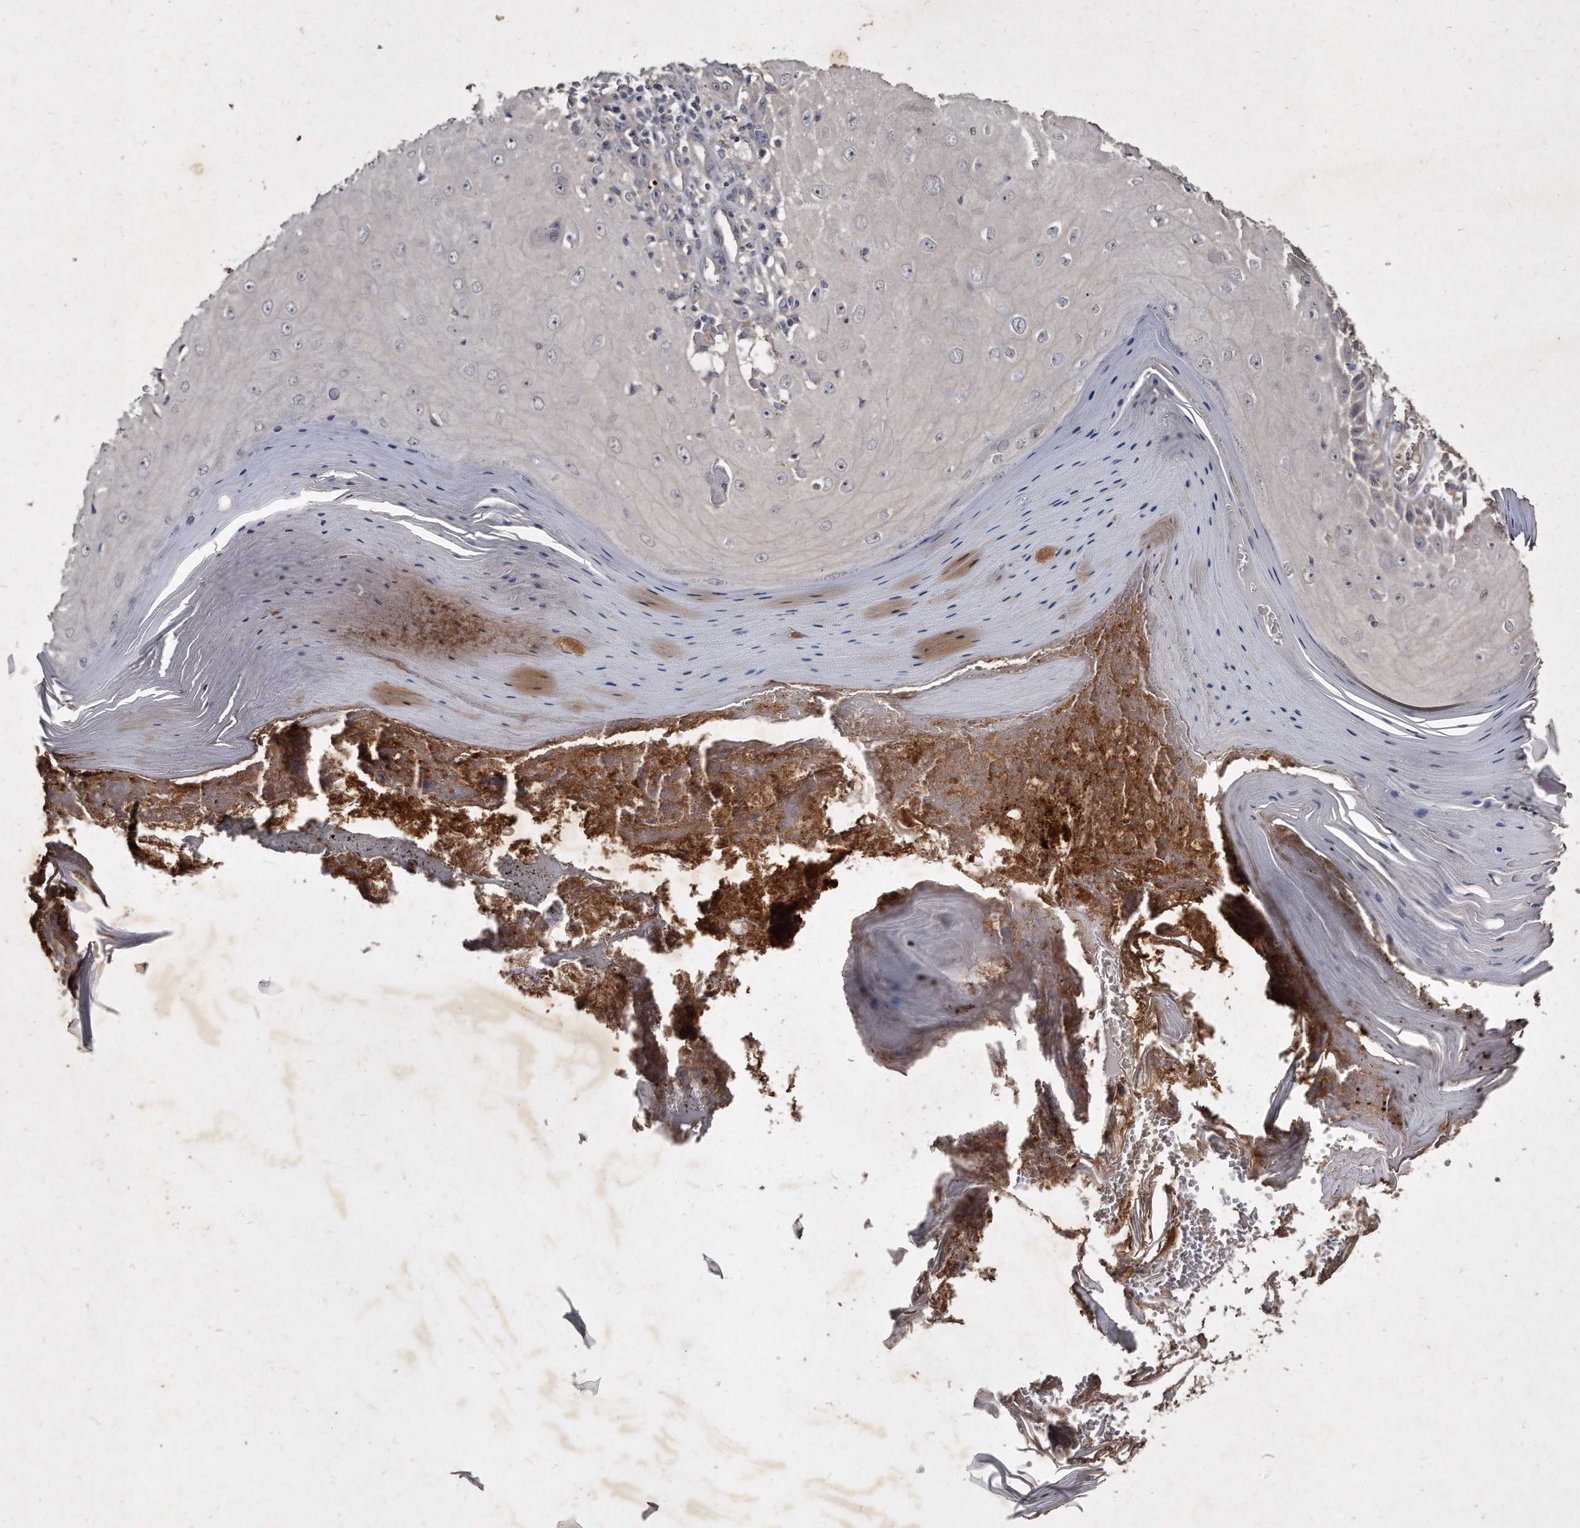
{"staining": {"intensity": "negative", "quantity": "none", "location": "none"}, "tissue": "skin cancer", "cell_type": "Tumor cells", "image_type": "cancer", "snomed": [{"axis": "morphology", "description": "Squamous cell carcinoma, NOS"}, {"axis": "topography", "description": "Skin"}], "caption": "Protein analysis of skin squamous cell carcinoma displays no significant positivity in tumor cells. (DAB immunohistochemistry visualized using brightfield microscopy, high magnification).", "gene": "KLHDC3", "patient": {"sex": "female", "age": 73}}